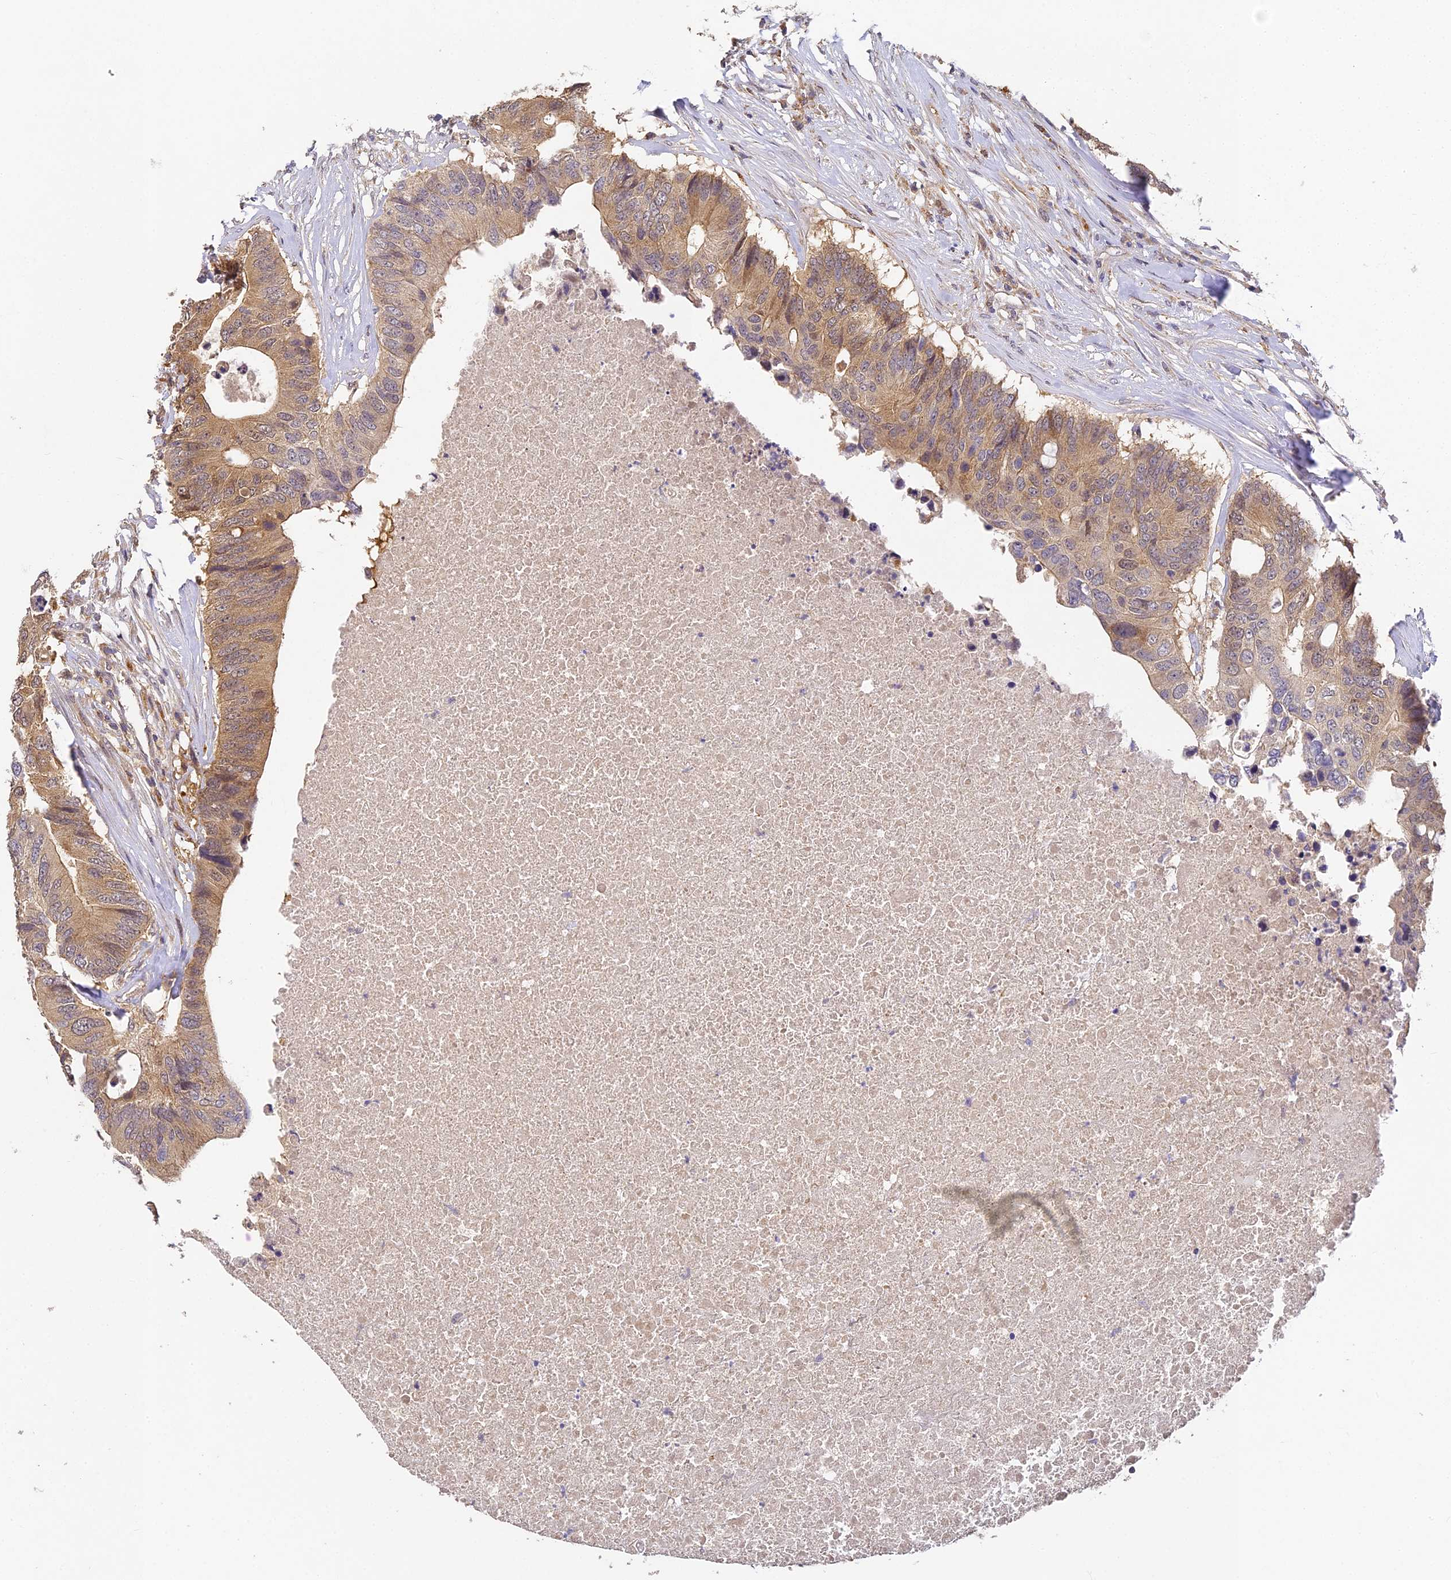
{"staining": {"intensity": "moderate", "quantity": ">75%", "location": "cytoplasmic/membranous,nuclear"}, "tissue": "colorectal cancer", "cell_type": "Tumor cells", "image_type": "cancer", "snomed": [{"axis": "morphology", "description": "Adenocarcinoma, NOS"}, {"axis": "topography", "description": "Colon"}], "caption": "This micrograph demonstrates colorectal adenocarcinoma stained with IHC to label a protein in brown. The cytoplasmic/membranous and nuclear of tumor cells show moderate positivity for the protein. Nuclei are counter-stained blue.", "gene": "YAE1", "patient": {"sex": "male", "age": 71}}